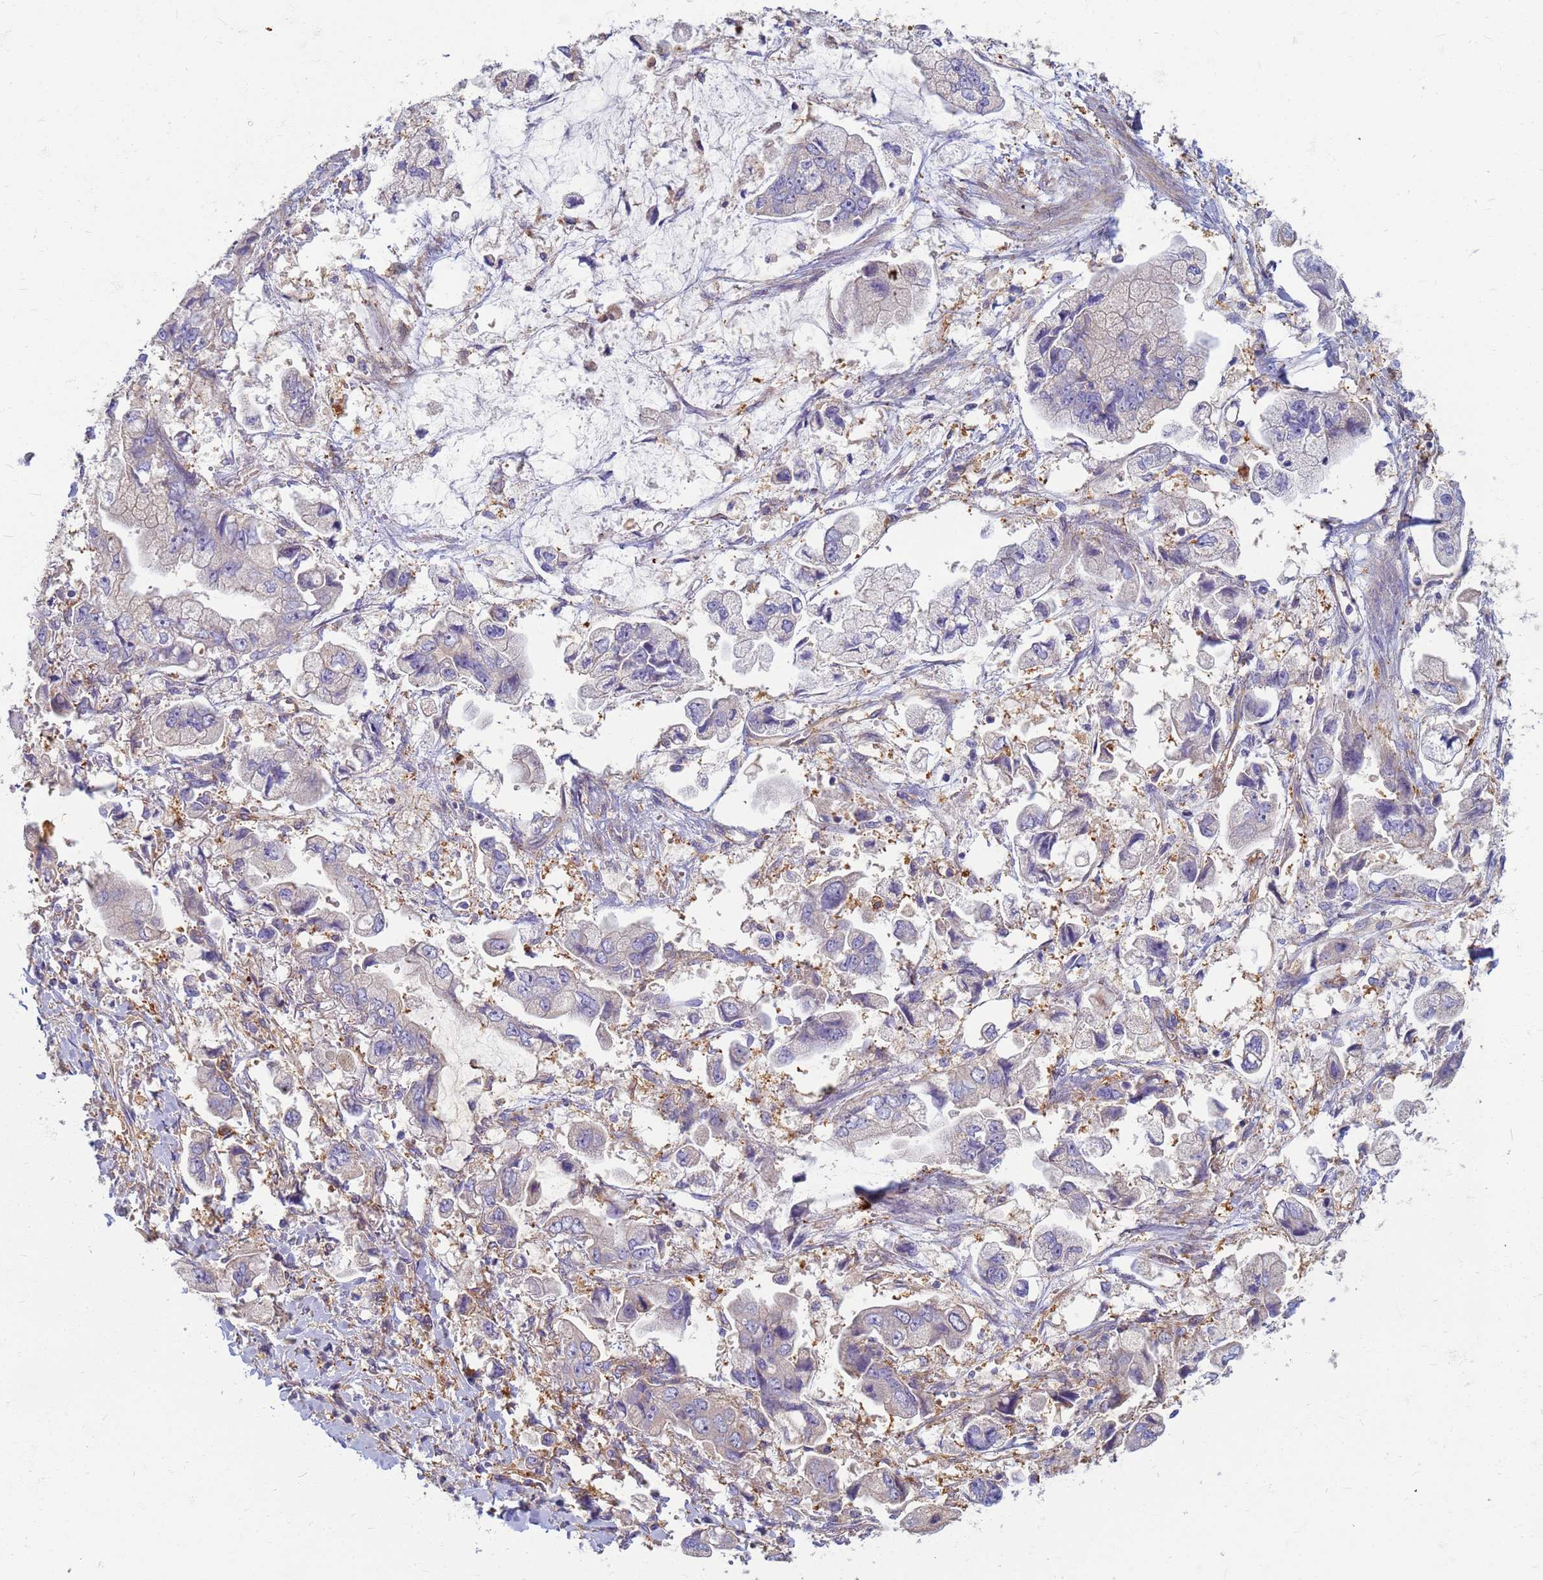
{"staining": {"intensity": "negative", "quantity": "none", "location": "none"}, "tissue": "stomach cancer", "cell_type": "Tumor cells", "image_type": "cancer", "snomed": [{"axis": "morphology", "description": "Adenocarcinoma, NOS"}, {"axis": "topography", "description": "Stomach"}], "caption": "The IHC image has no significant expression in tumor cells of stomach cancer tissue. (DAB (3,3'-diaminobenzidine) immunohistochemistry visualized using brightfield microscopy, high magnification).", "gene": "EEA1", "patient": {"sex": "male", "age": 62}}